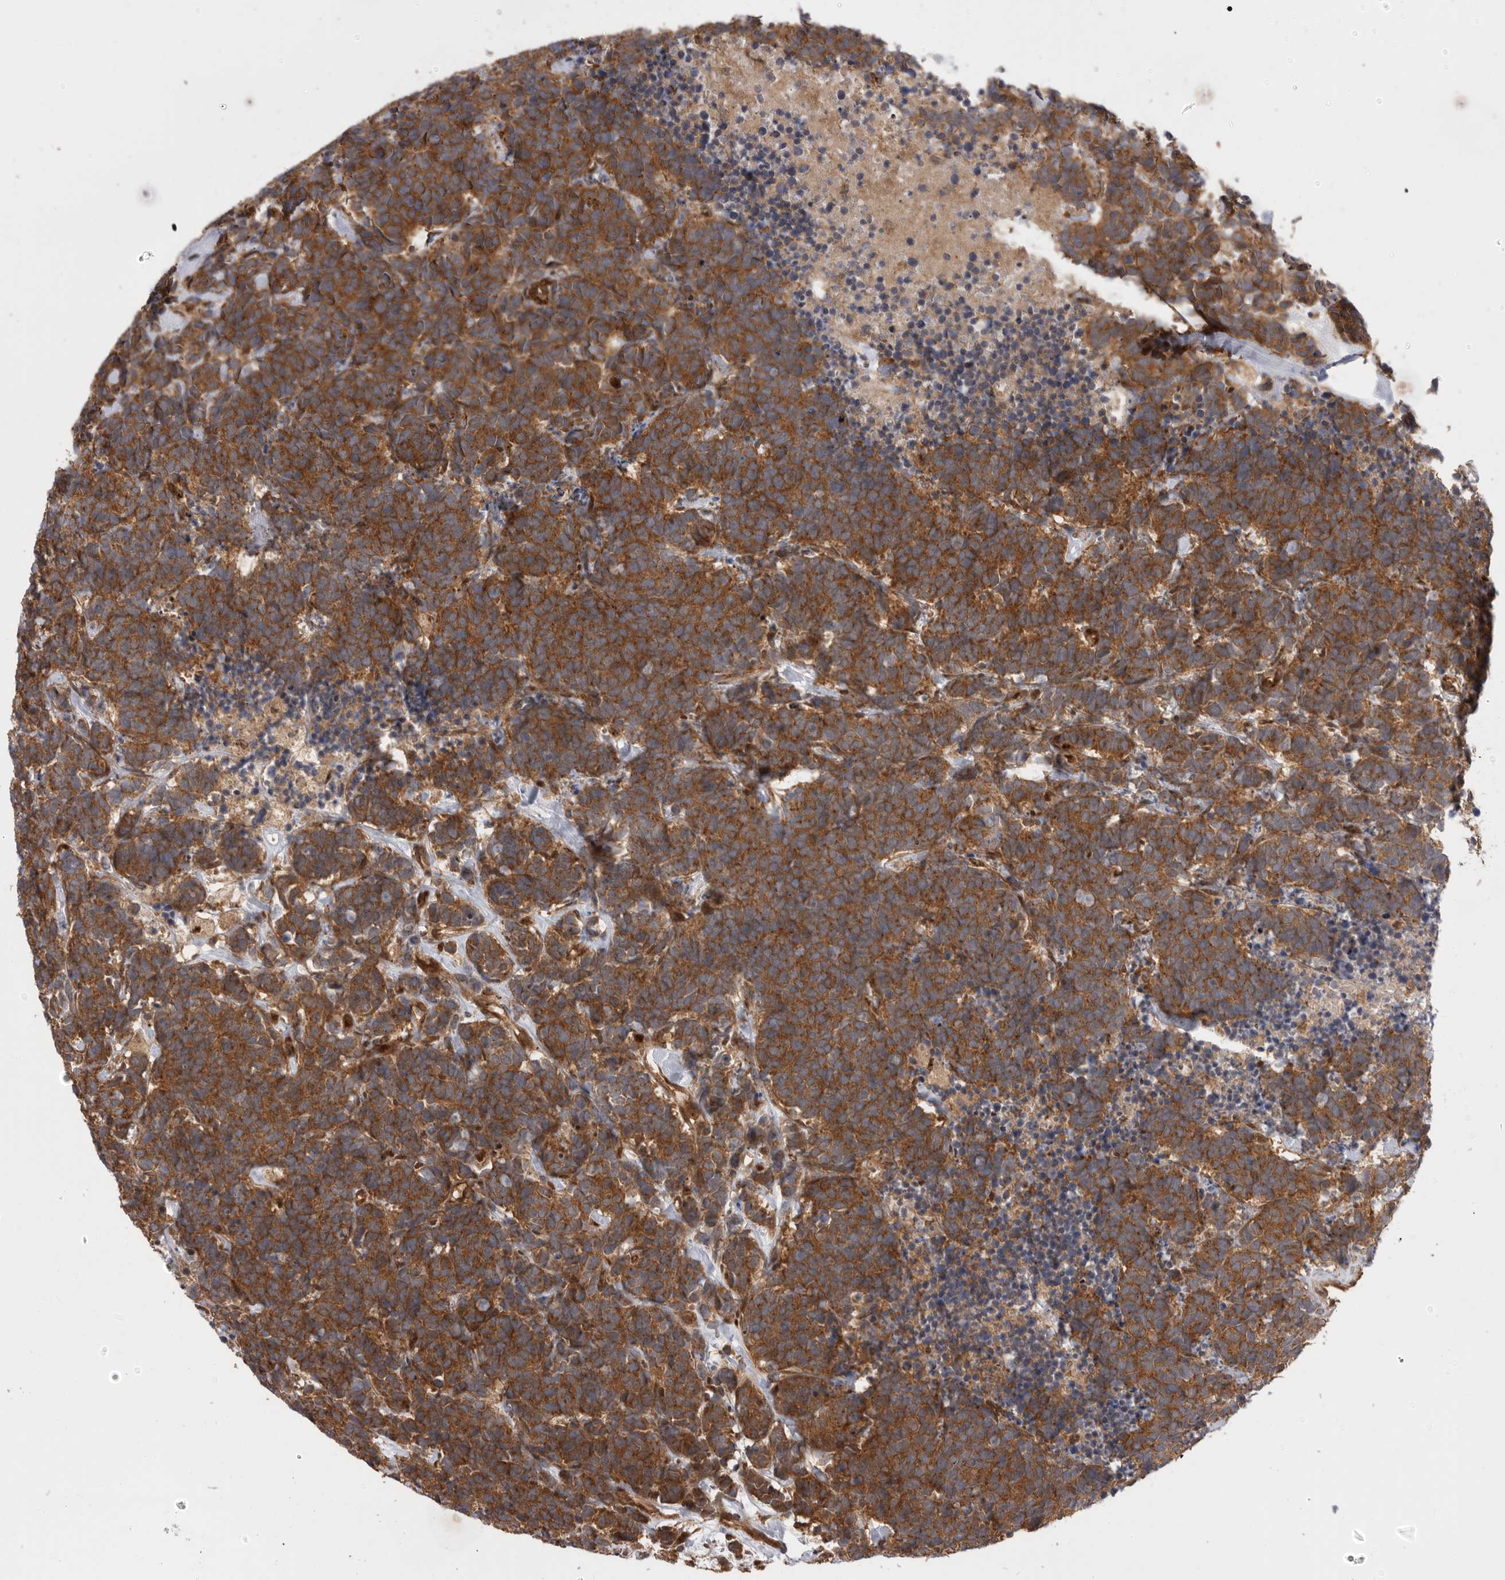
{"staining": {"intensity": "strong", "quantity": ">75%", "location": "cytoplasmic/membranous"}, "tissue": "carcinoid", "cell_type": "Tumor cells", "image_type": "cancer", "snomed": [{"axis": "morphology", "description": "Carcinoma, NOS"}, {"axis": "morphology", "description": "Carcinoid, malignant, NOS"}, {"axis": "topography", "description": "Urinary bladder"}], "caption": "Strong cytoplasmic/membranous protein staining is appreciated in approximately >75% of tumor cells in carcinoma. (Stains: DAB (3,3'-diaminobenzidine) in brown, nuclei in blue, Microscopy: brightfield microscopy at high magnification).", "gene": "DHDDS", "patient": {"sex": "male", "age": 57}}